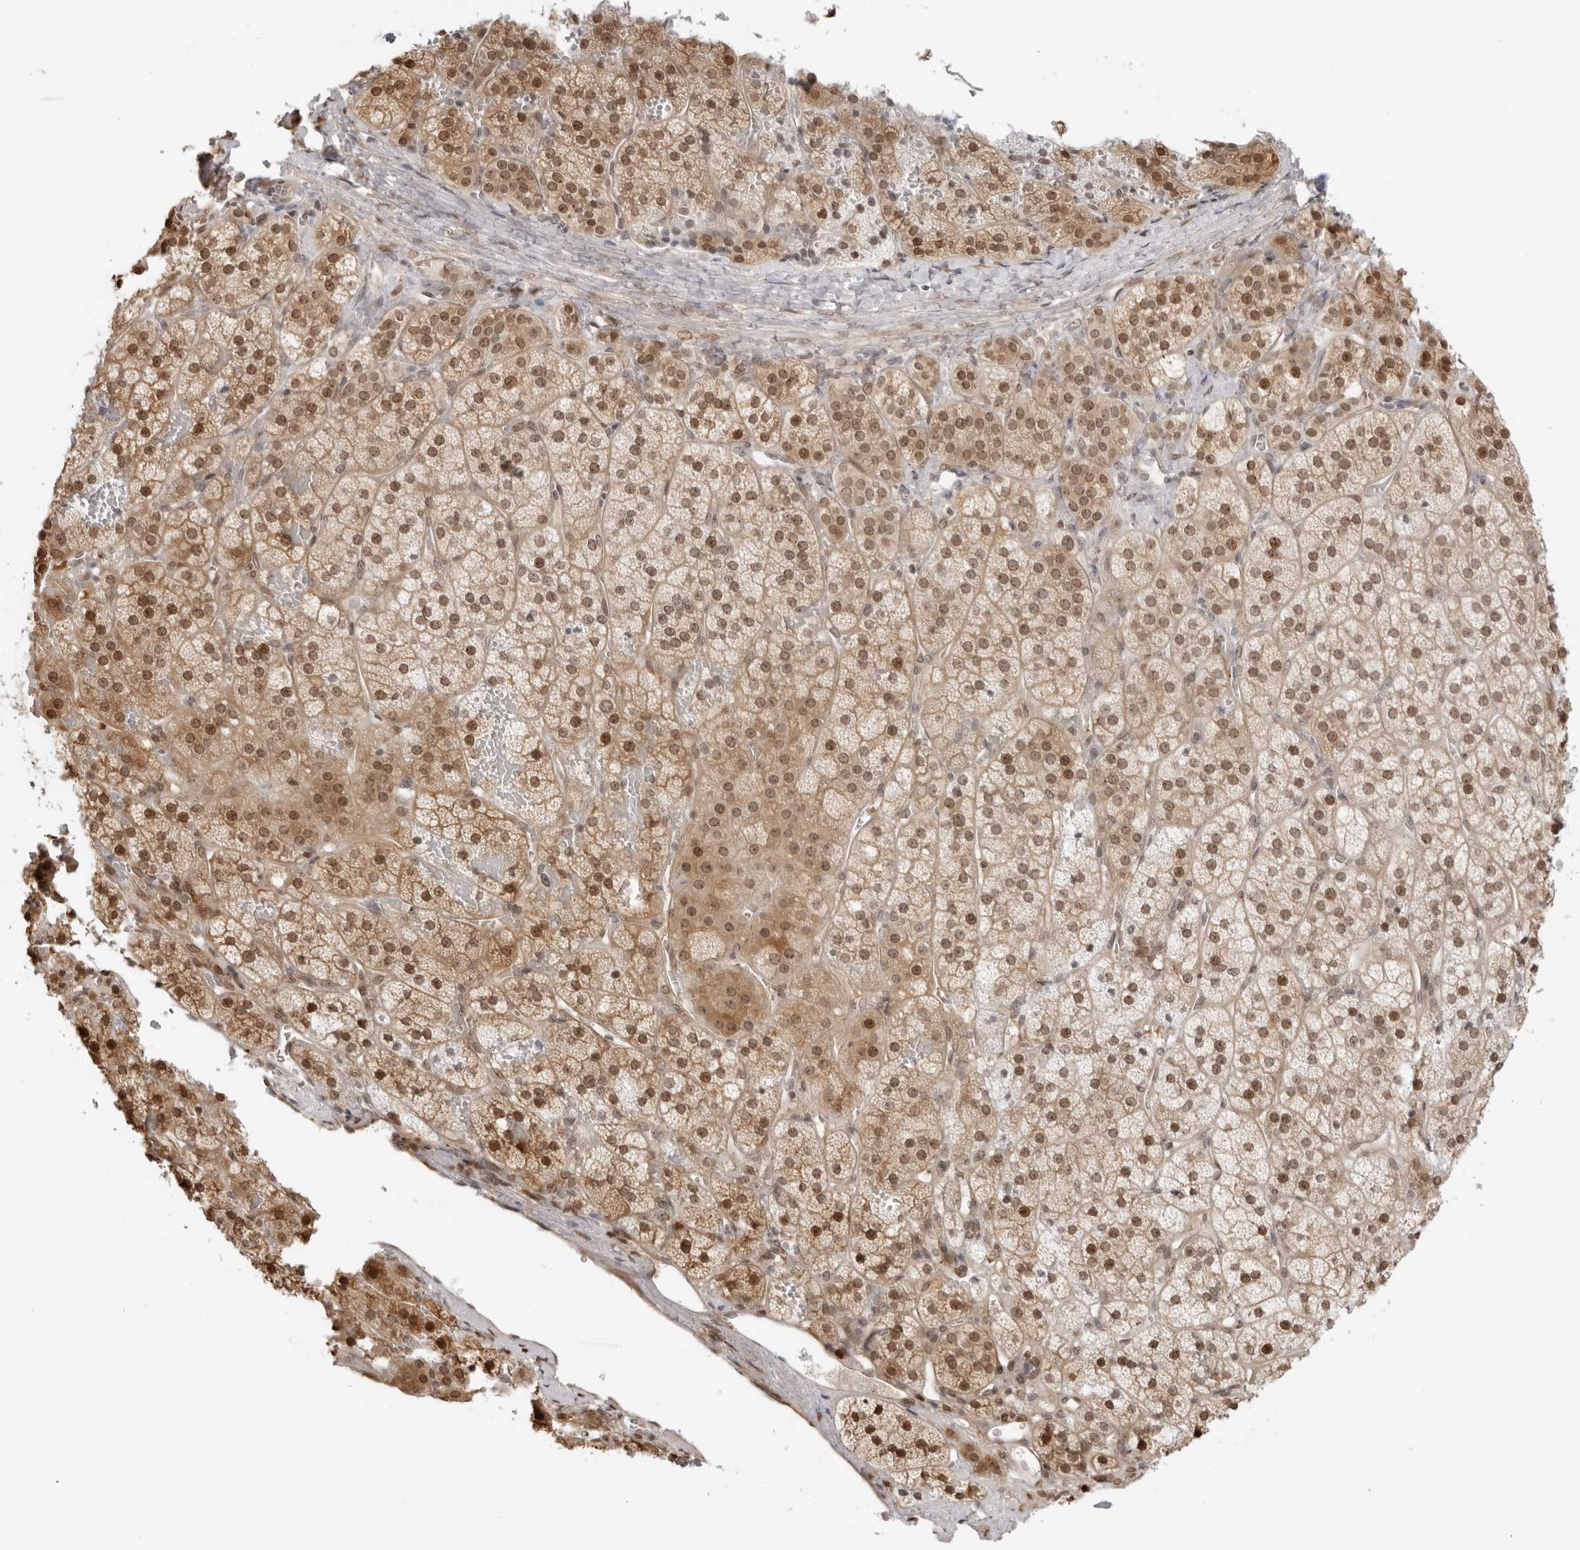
{"staining": {"intensity": "moderate", "quantity": ">75%", "location": "cytoplasmic/membranous,nuclear"}, "tissue": "adrenal gland", "cell_type": "Glandular cells", "image_type": "normal", "snomed": [{"axis": "morphology", "description": "Normal tissue, NOS"}, {"axis": "topography", "description": "Adrenal gland"}], "caption": "IHC photomicrograph of unremarkable adrenal gland stained for a protein (brown), which reveals medium levels of moderate cytoplasmic/membranous,nuclear staining in about >75% of glandular cells.", "gene": "RNF146", "patient": {"sex": "female", "age": 44}}